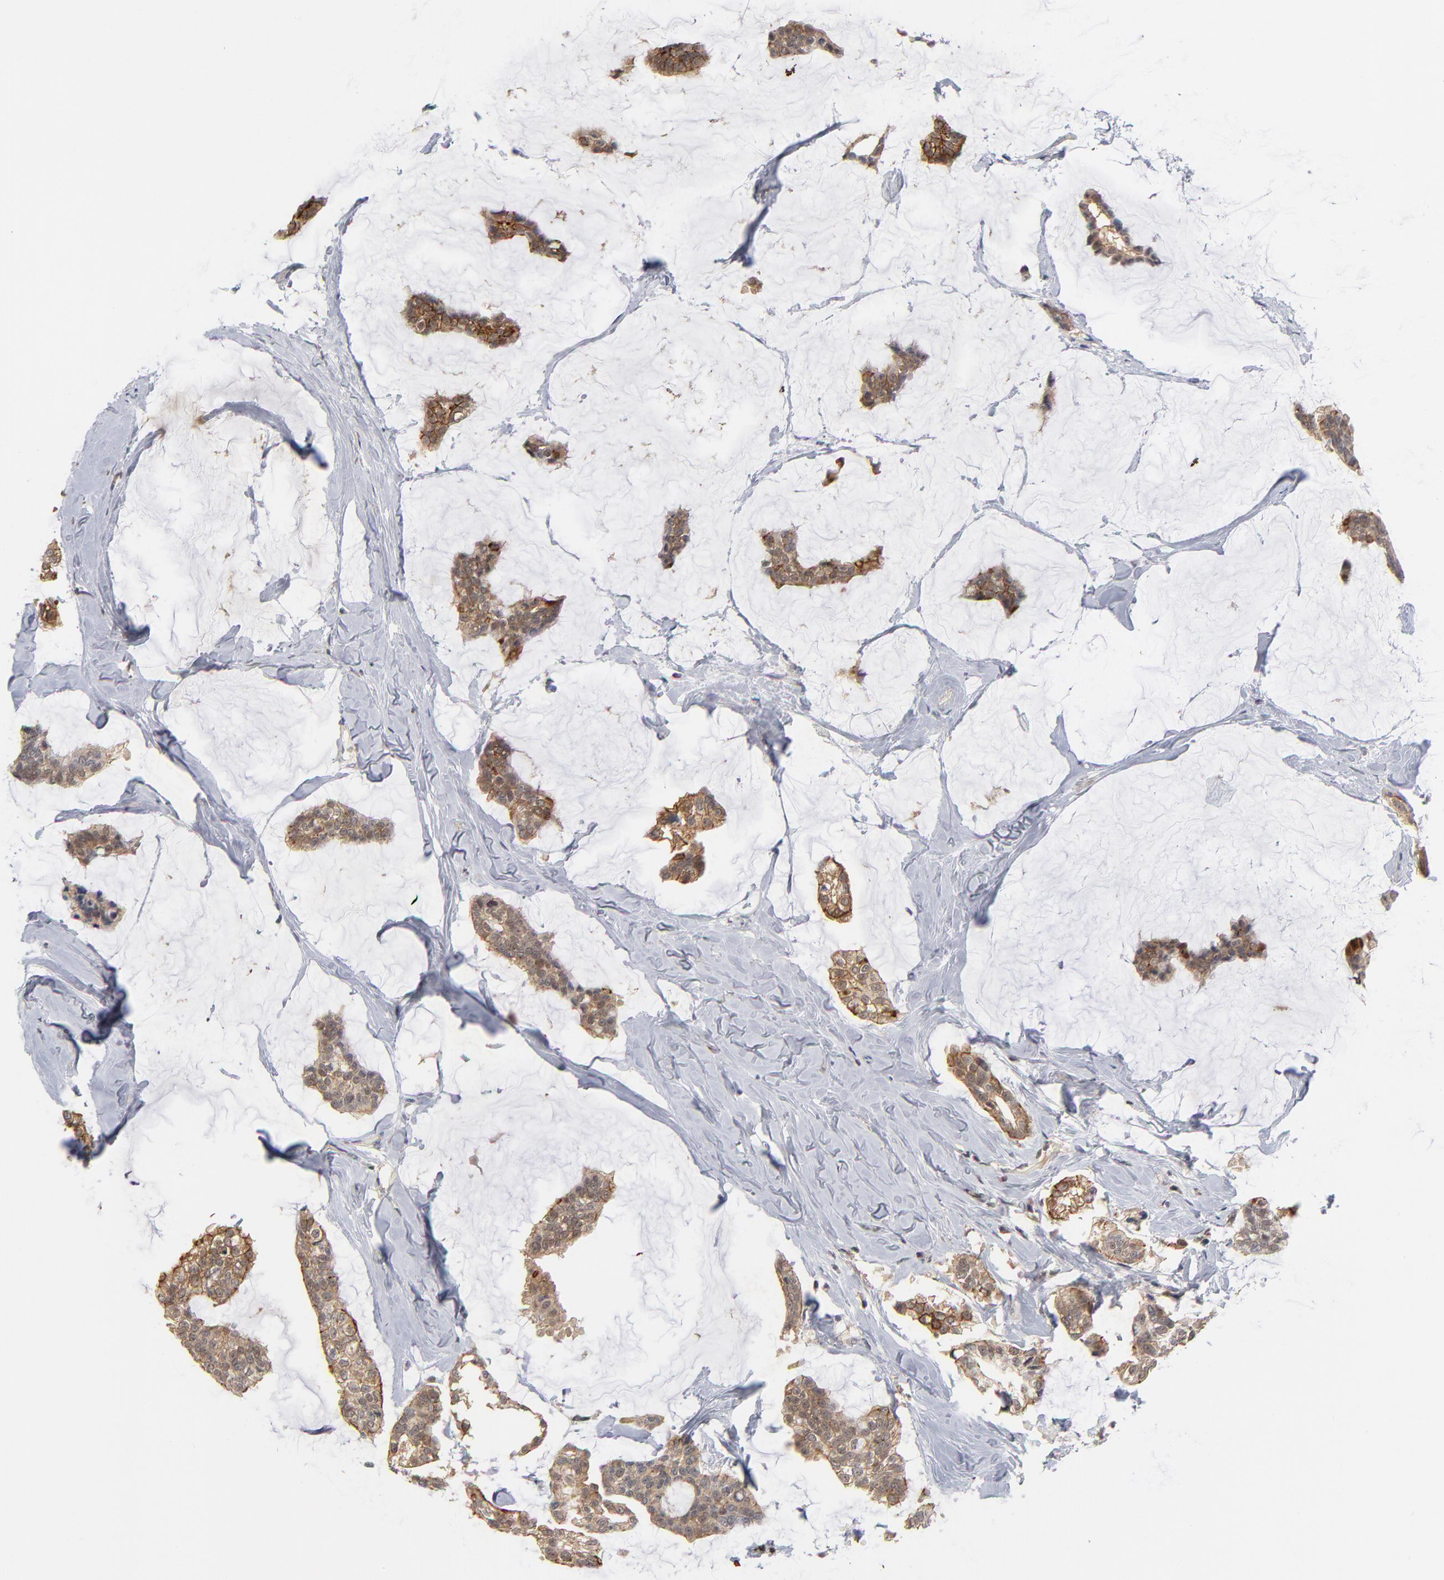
{"staining": {"intensity": "moderate", "quantity": ">75%", "location": "cytoplasmic/membranous"}, "tissue": "breast cancer", "cell_type": "Tumor cells", "image_type": "cancer", "snomed": [{"axis": "morphology", "description": "Duct carcinoma"}, {"axis": "topography", "description": "Breast"}], "caption": "Immunohistochemistry (IHC) of breast infiltrating ductal carcinoma demonstrates medium levels of moderate cytoplasmic/membranous positivity in approximately >75% of tumor cells.", "gene": "WSB1", "patient": {"sex": "female", "age": 93}}